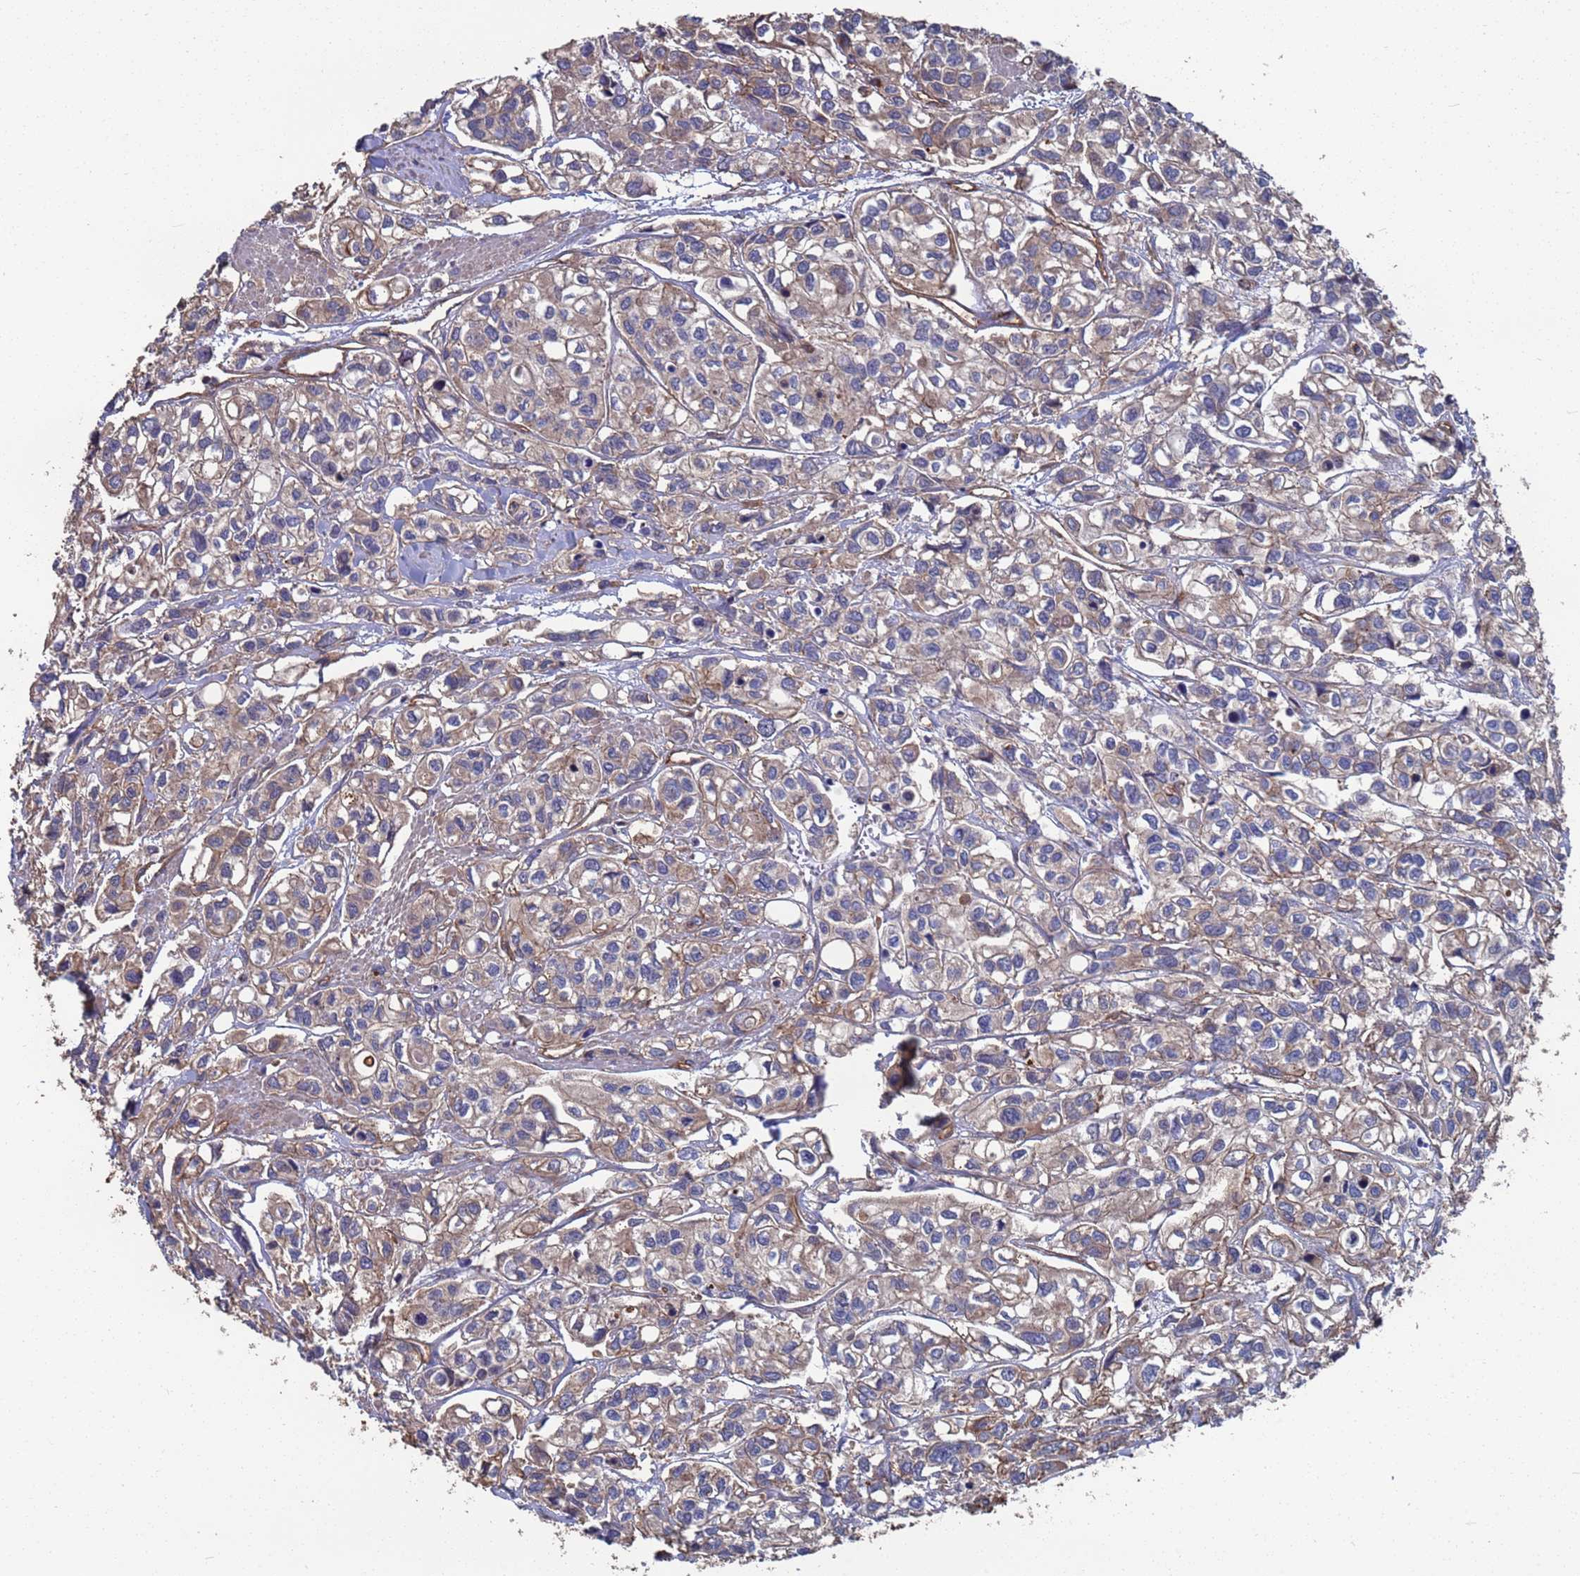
{"staining": {"intensity": "weak", "quantity": "25%-75%", "location": "cytoplasmic/membranous"}, "tissue": "urothelial cancer", "cell_type": "Tumor cells", "image_type": "cancer", "snomed": [{"axis": "morphology", "description": "Urothelial carcinoma, High grade"}, {"axis": "topography", "description": "Urinary bladder"}], "caption": "Immunohistochemistry photomicrograph of high-grade urothelial carcinoma stained for a protein (brown), which reveals low levels of weak cytoplasmic/membranous expression in about 25%-75% of tumor cells.", "gene": "NDUFAF6", "patient": {"sex": "male", "age": 67}}